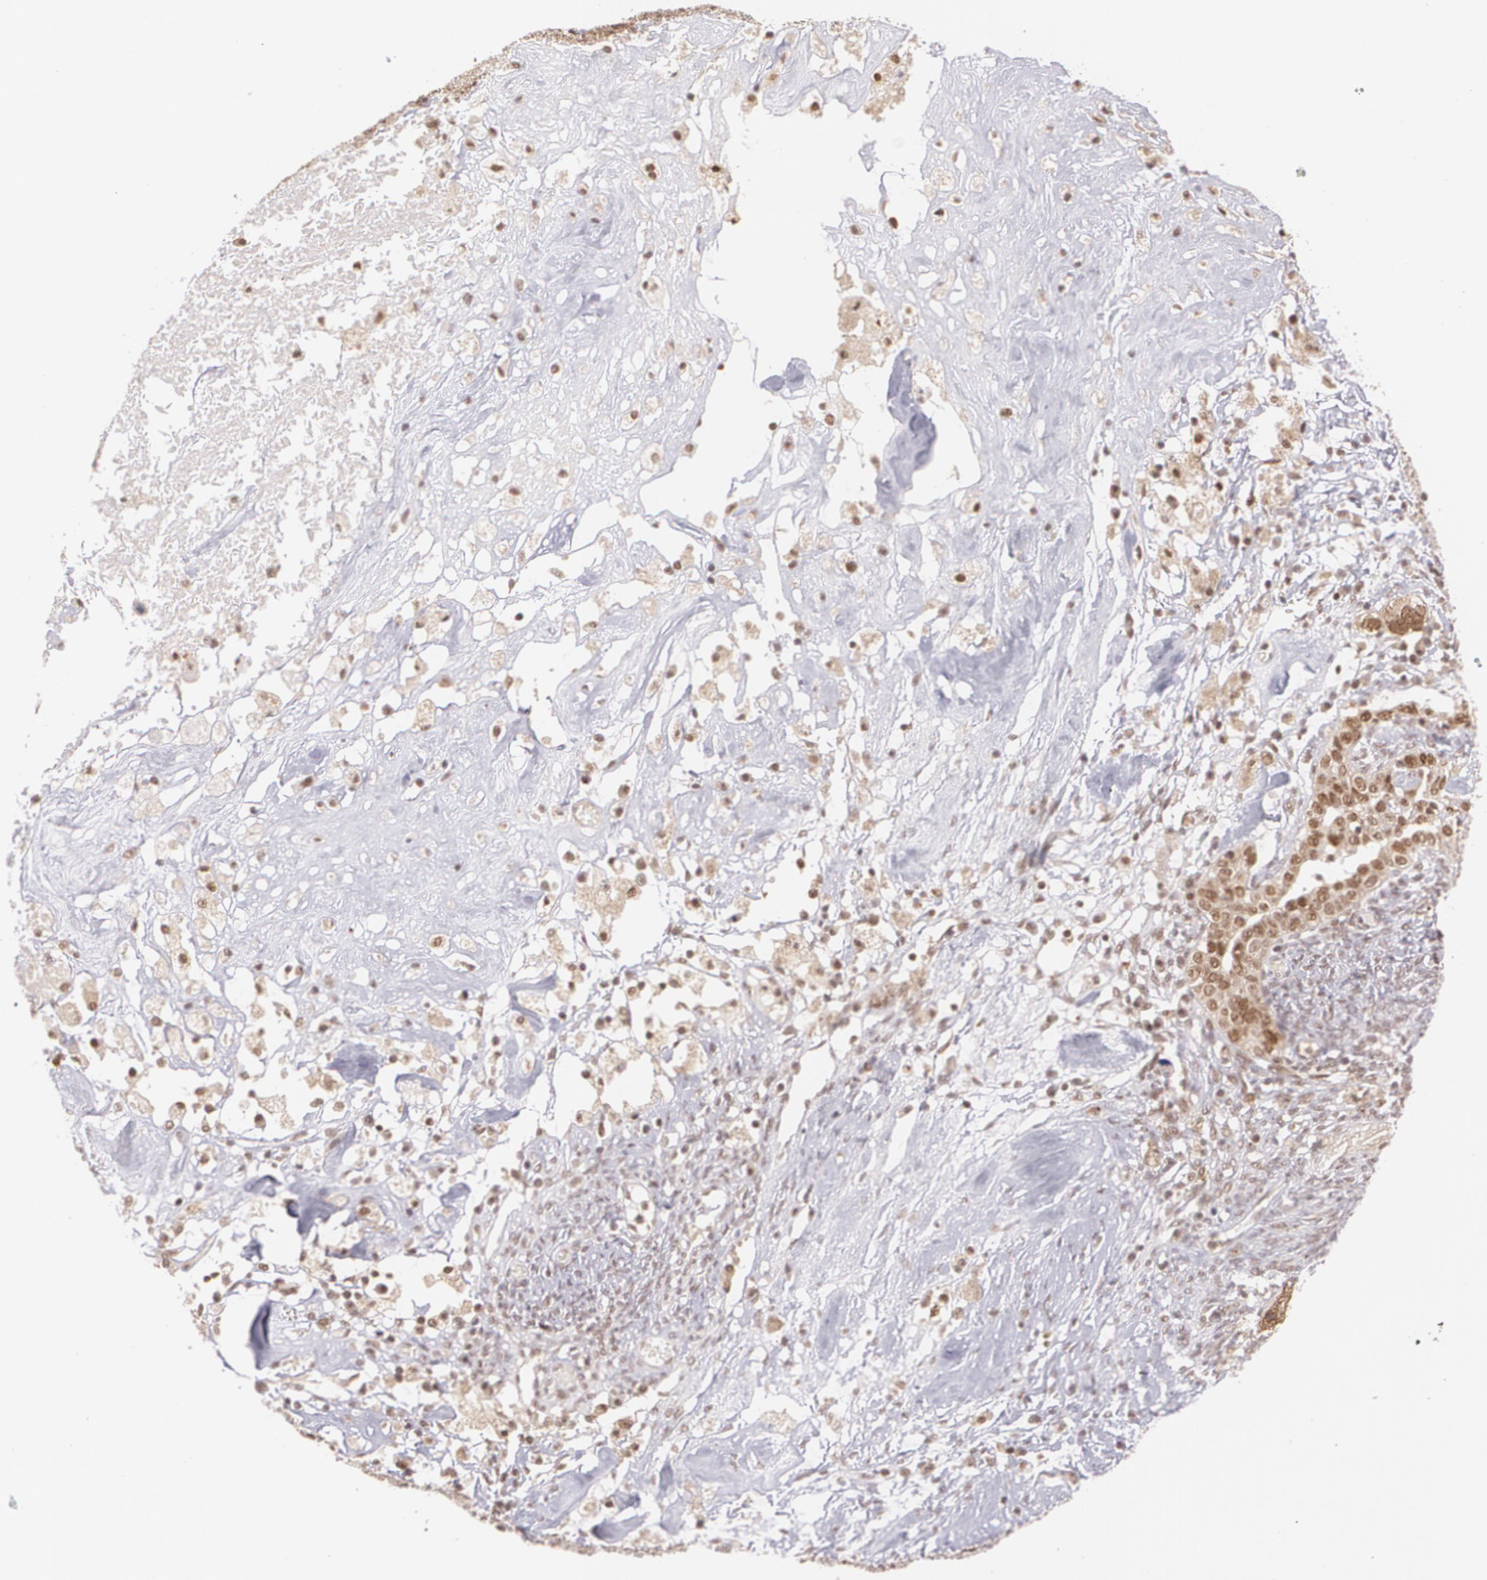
{"staining": {"intensity": "moderate", "quantity": "25%-75%", "location": "cytoplasmic/membranous,nuclear"}, "tissue": "ovarian cancer", "cell_type": "Tumor cells", "image_type": "cancer", "snomed": [{"axis": "morphology", "description": "Normal tissue, NOS"}, {"axis": "morphology", "description": "Cystadenocarcinoma, serous, NOS"}, {"axis": "topography", "description": "Ovary"}], "caption": "Protein expression analysis of ovarian serous cystadenocarcinoma demonstrates moderate cytoplasmic/membranous and nuclear expression in approximately 25%-75% of tumor cells.", "gene": "CUL2", "patient": {"sex": "female", "age": 62}}